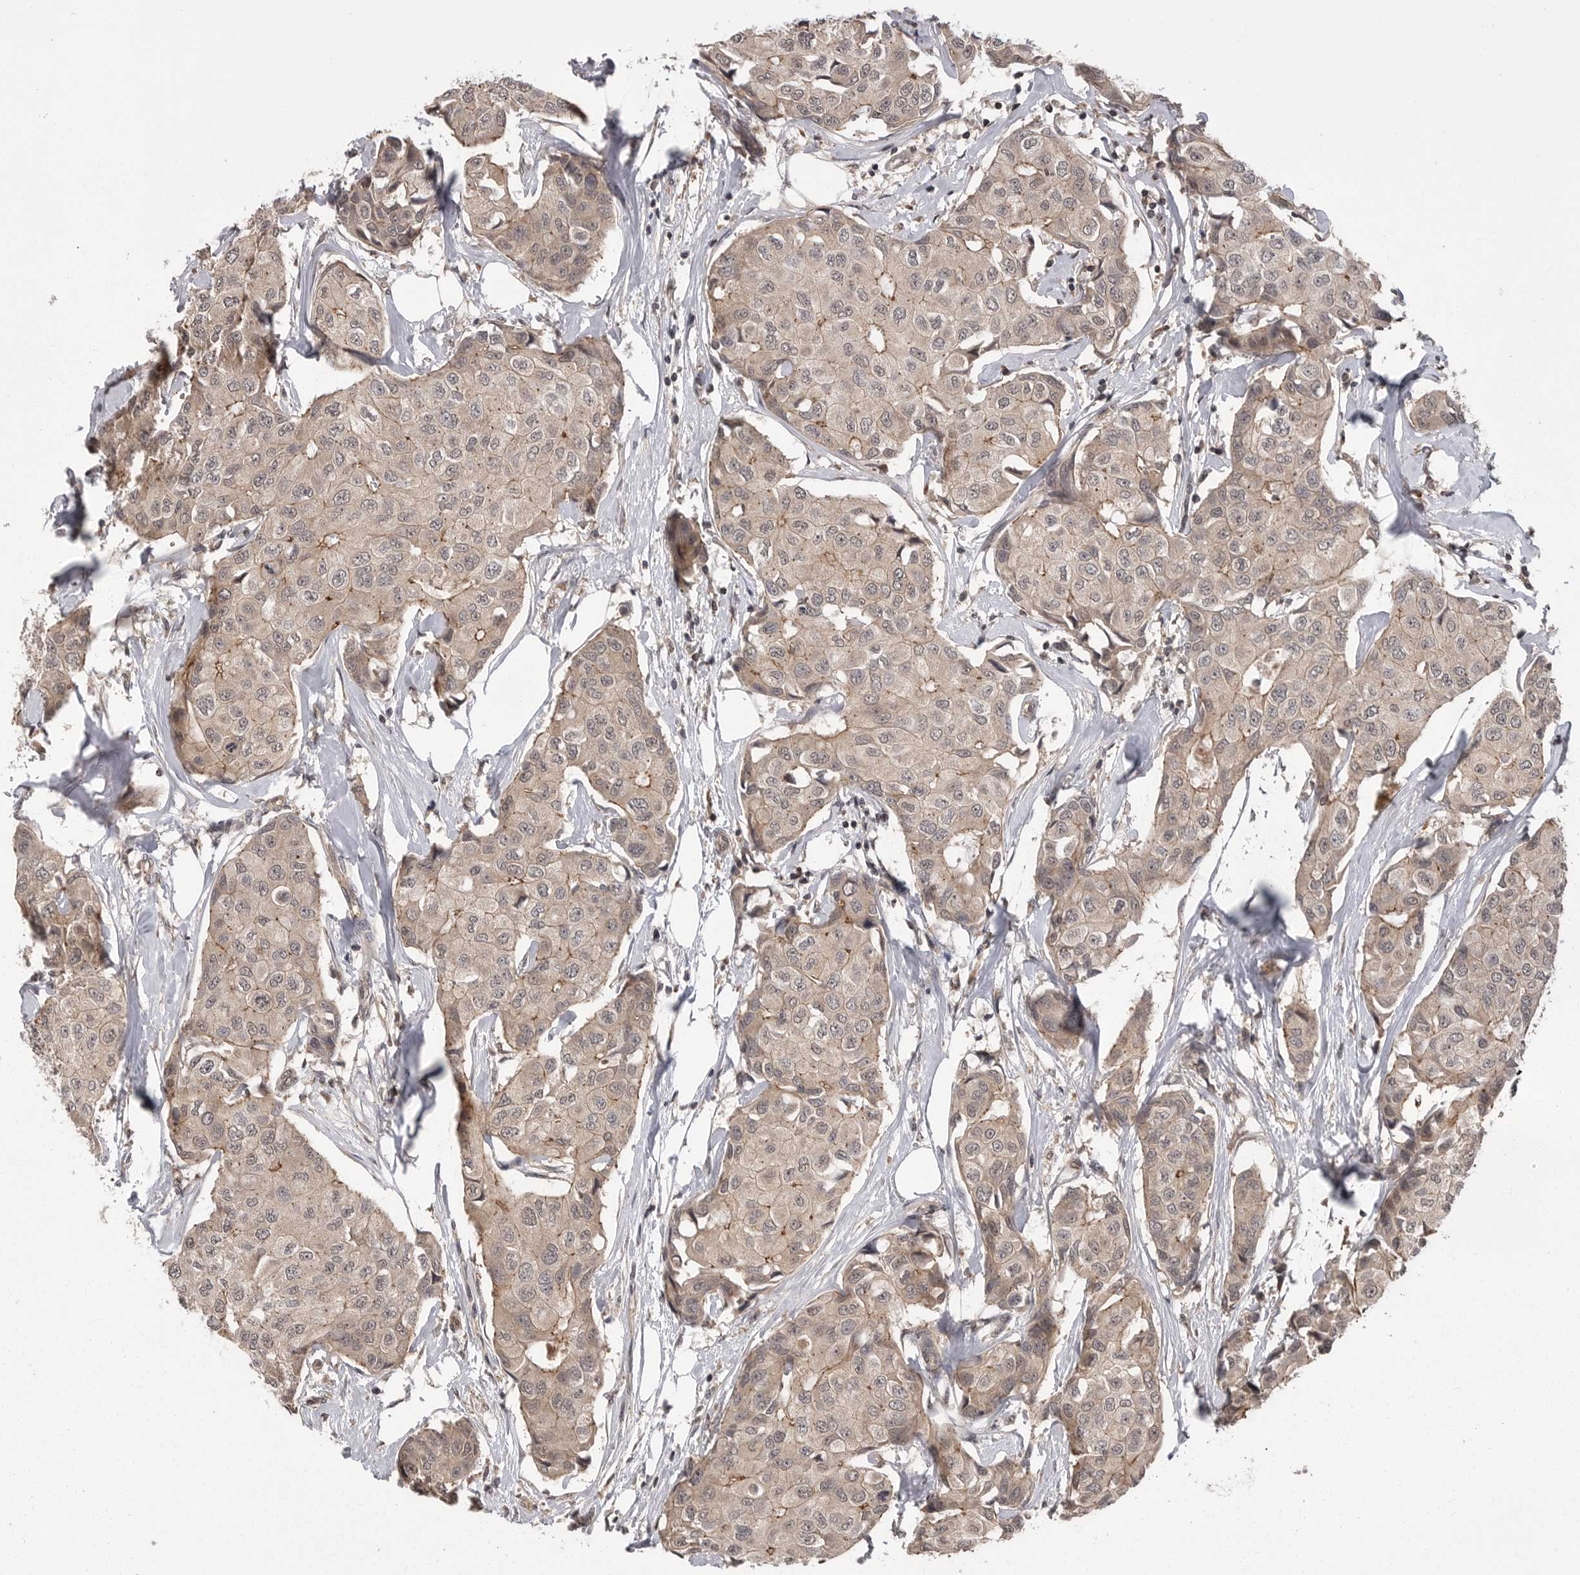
{"staining": {"intensity": "weak", "quantity": "<25%", "location": "cytoplasmic/membranous"}, "tissue": "breast cancer", "cell_type": "Tumor cells", "image_type": "cancer", "snomed": [{"axis": "morphology", "description": "Duct carcinoma"}, {"axis": "topography", "description": "Breast"}], "caption": "This is an immunohistochemistry image of human breast cancer (infiltrating ductal carcinoma). There is no positivity in tumor cells.", "gene": "AOAH", "patient": {"sex": "female", "age": 80}}